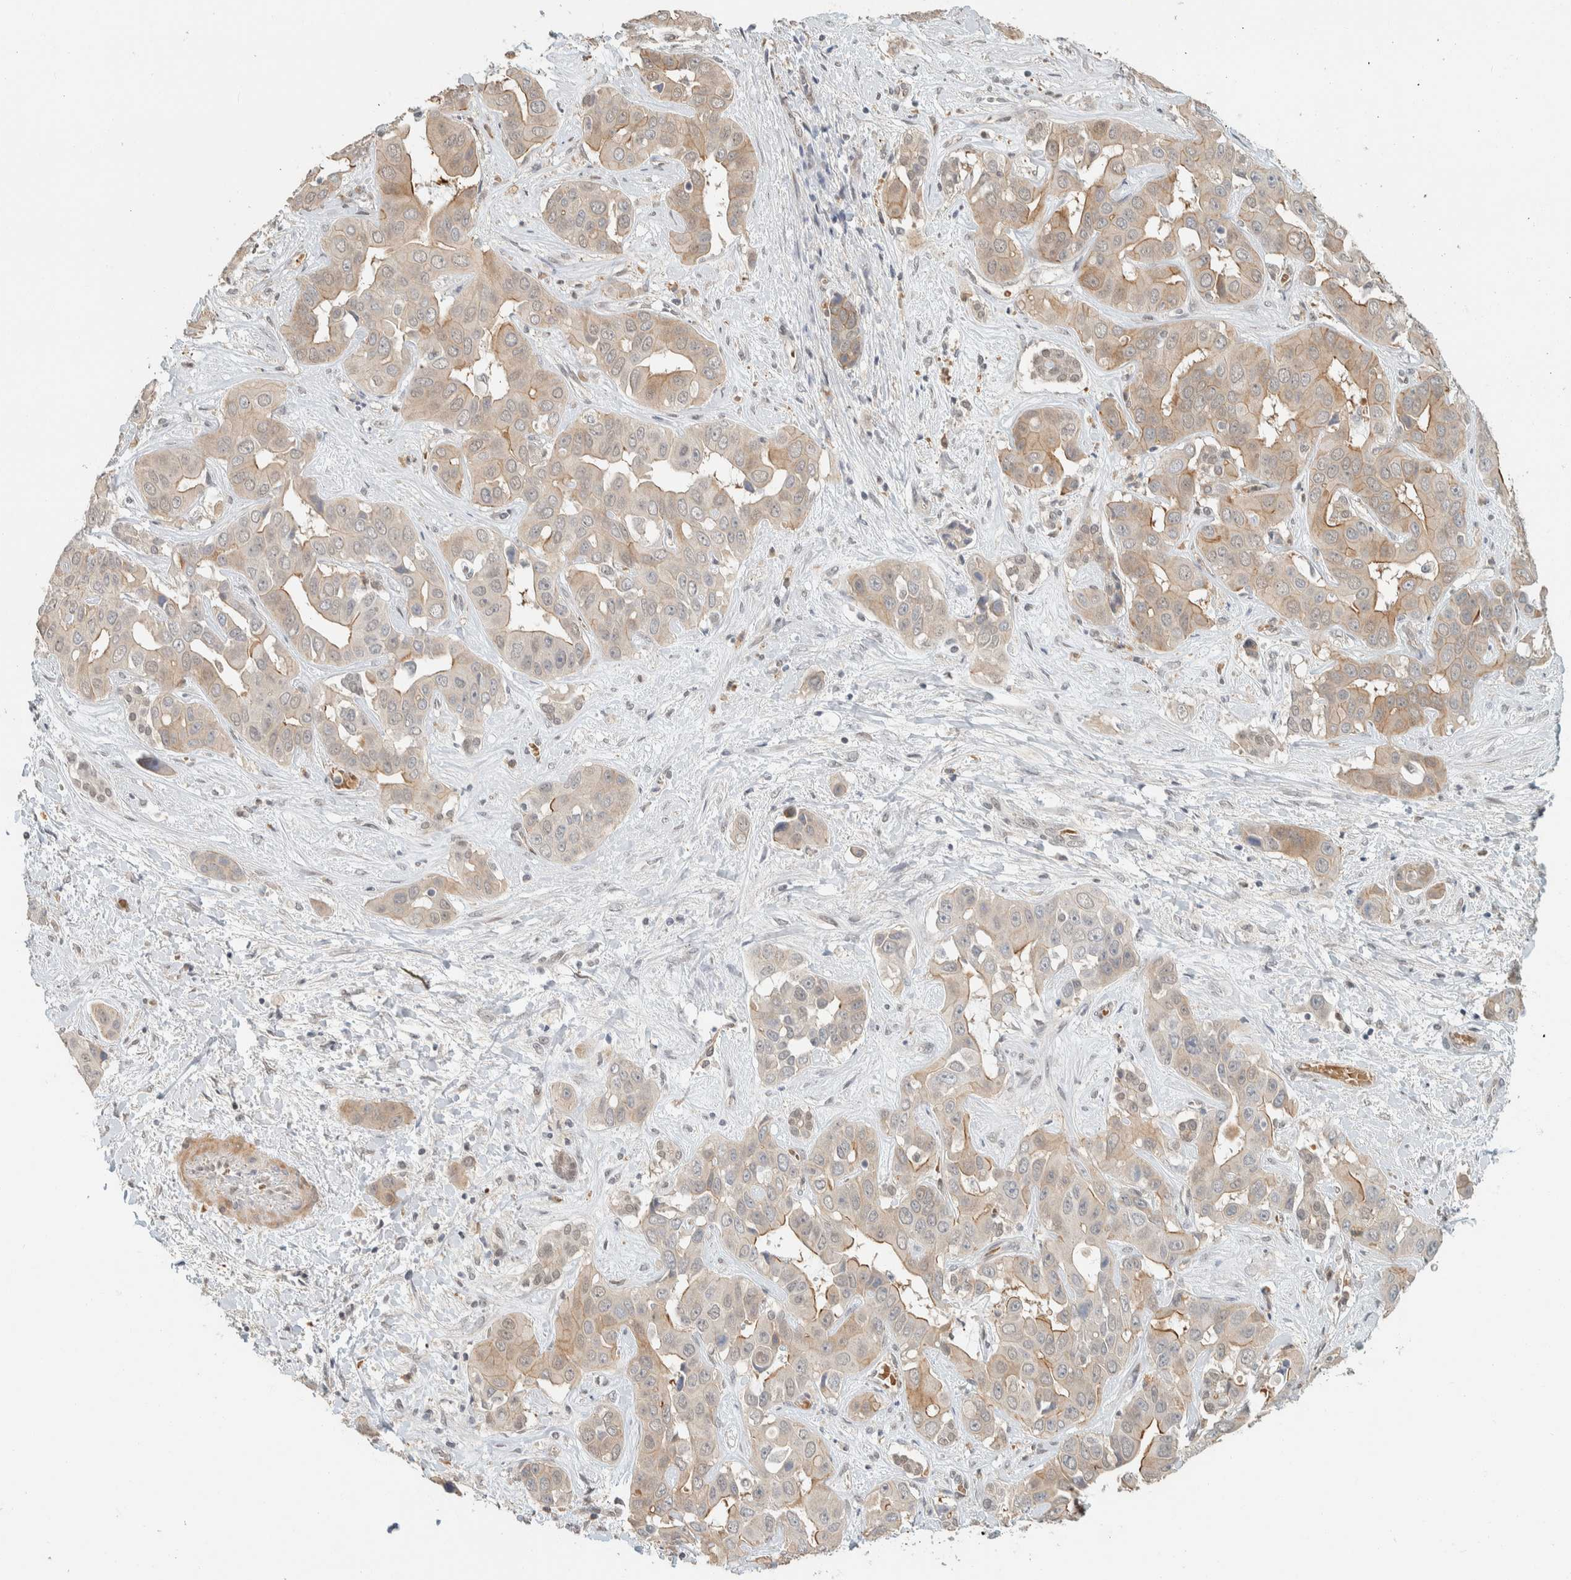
{"staining": {"intensity": "weak", "quantity": ">75%", "location": "cytoplasmic/membranous"}, "tissue": "liver cancer", "cell_type": "Tumor cells", "image_type": "cancer", "snomed": [{"axis": "morphology", "description": "Cholangiocarcinoma"}, {"axis": "topography", "description": "Liver"}], "caption": "Cholangiocarcinoma (liver) tissue demonstrates weak cytoplasmic/membranous expression in approximately >75% of tumor cells", "gene": "ZBTB2", "patient": {"sex": "female", "age": 52}}